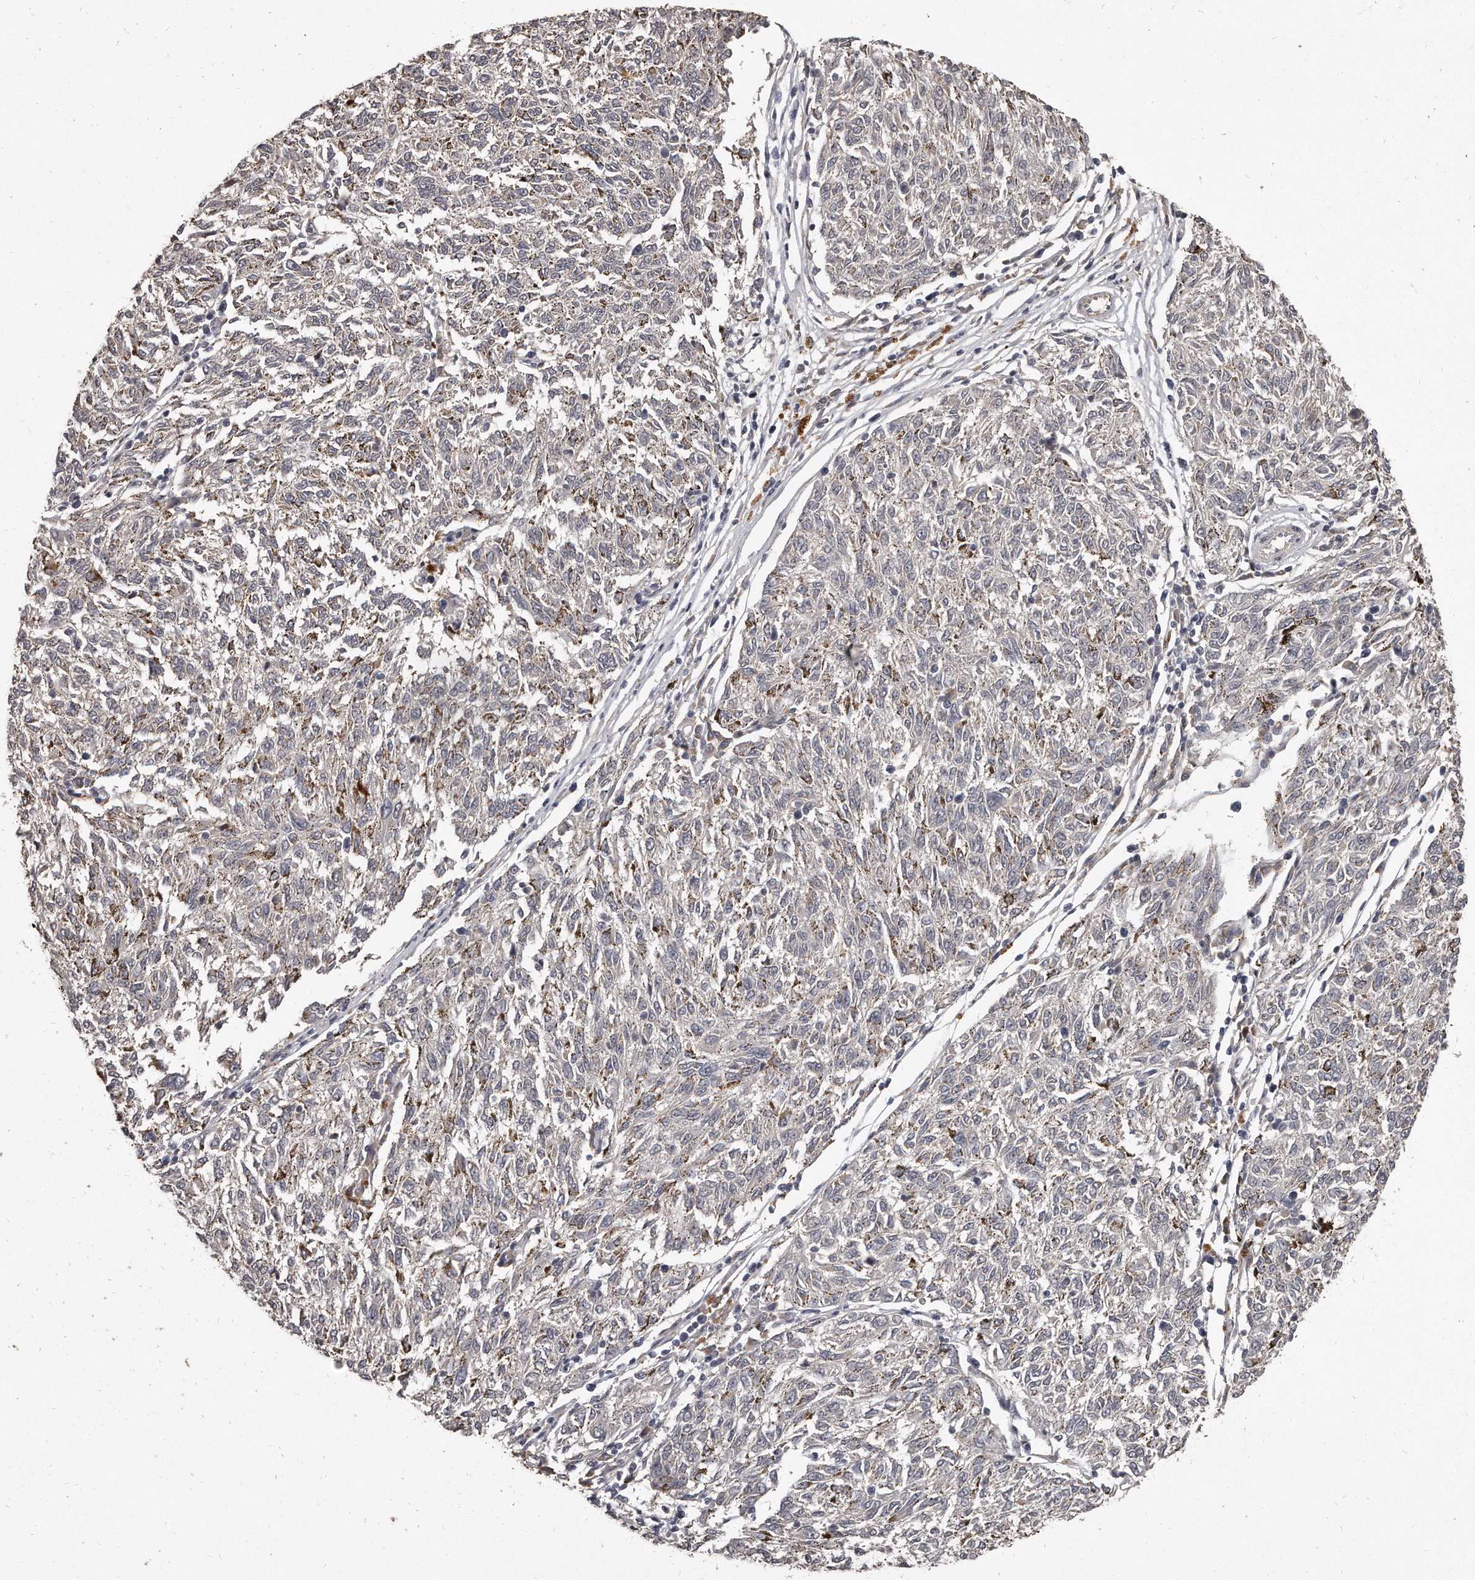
{"staining": {"intensity": "negative", "quantity": "none", "location": "none"}, "tissue": "melanoma", "cell_type": "Tumor cells", "image_type": "cancer", "snomed": [{"axis": "morphology", "description": "Malignant melanoma, NOS"}, {"axis": "topography", "description": "Skin"}], "caption": "Image shows no significant protein expression in tumor cells of melanoma.", "gene": "GRB10", "patient": {"sex": "female", "age": 72}}